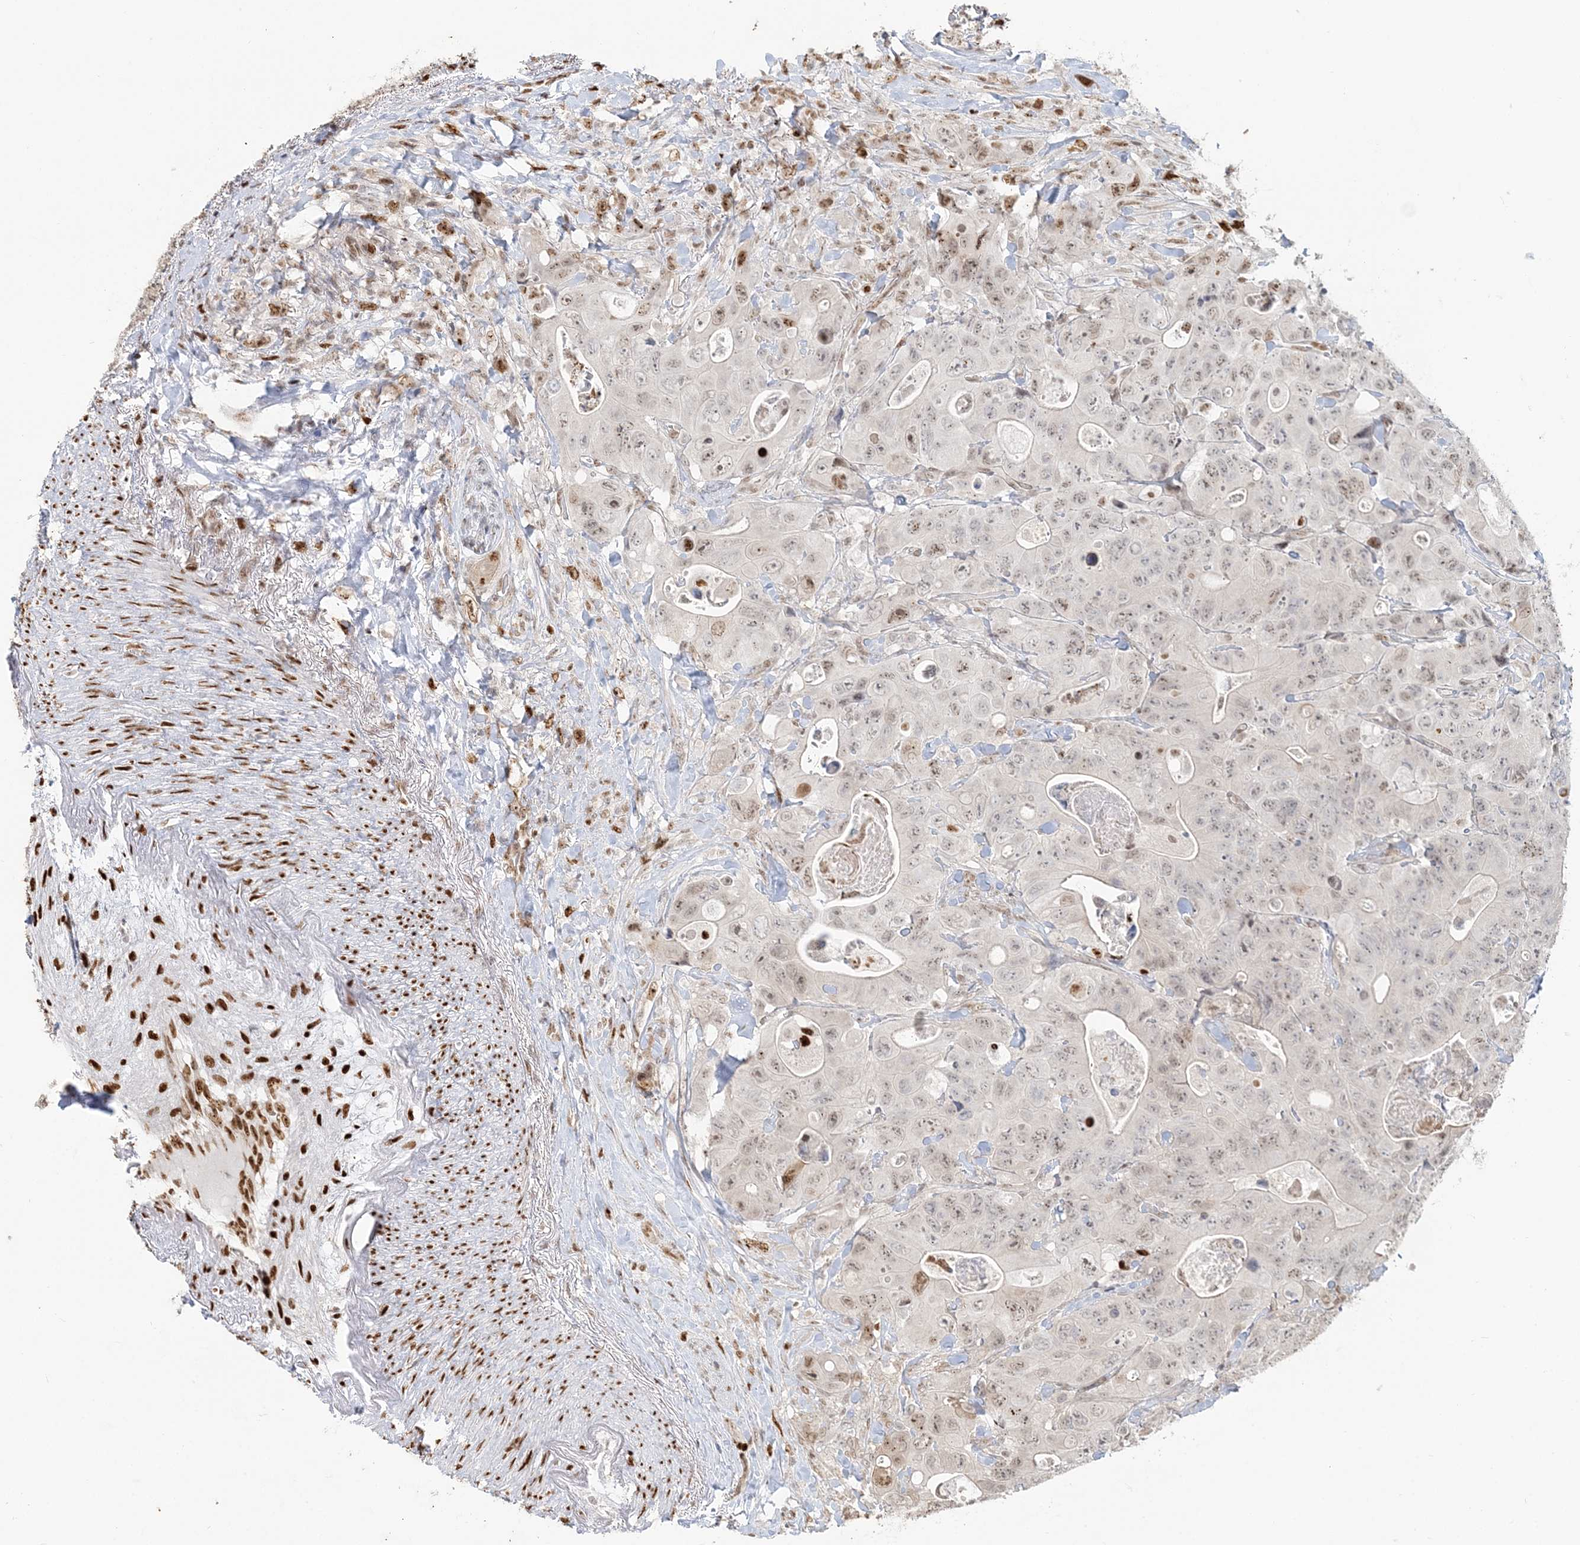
{"staining": {"intensity": "moderate", "quantity": "<25%", "location": "nuclear"}, "tissue": "colorectal cancer", "cell_type": "Tumor cells", "image_type": "cancer", "snomed": [{"axis": "morphology", "description": "Adenocarcinoma, NOS"}, {"axis": "topography", "description": "Colon"}], "caption": "Tumor cells display moderate nuclear expression in approximately <25% of cells in colorectal cancer (adenocarcinoma).", "gene": "SUMO2", "patient": {"sex": "female", "age": 46}}